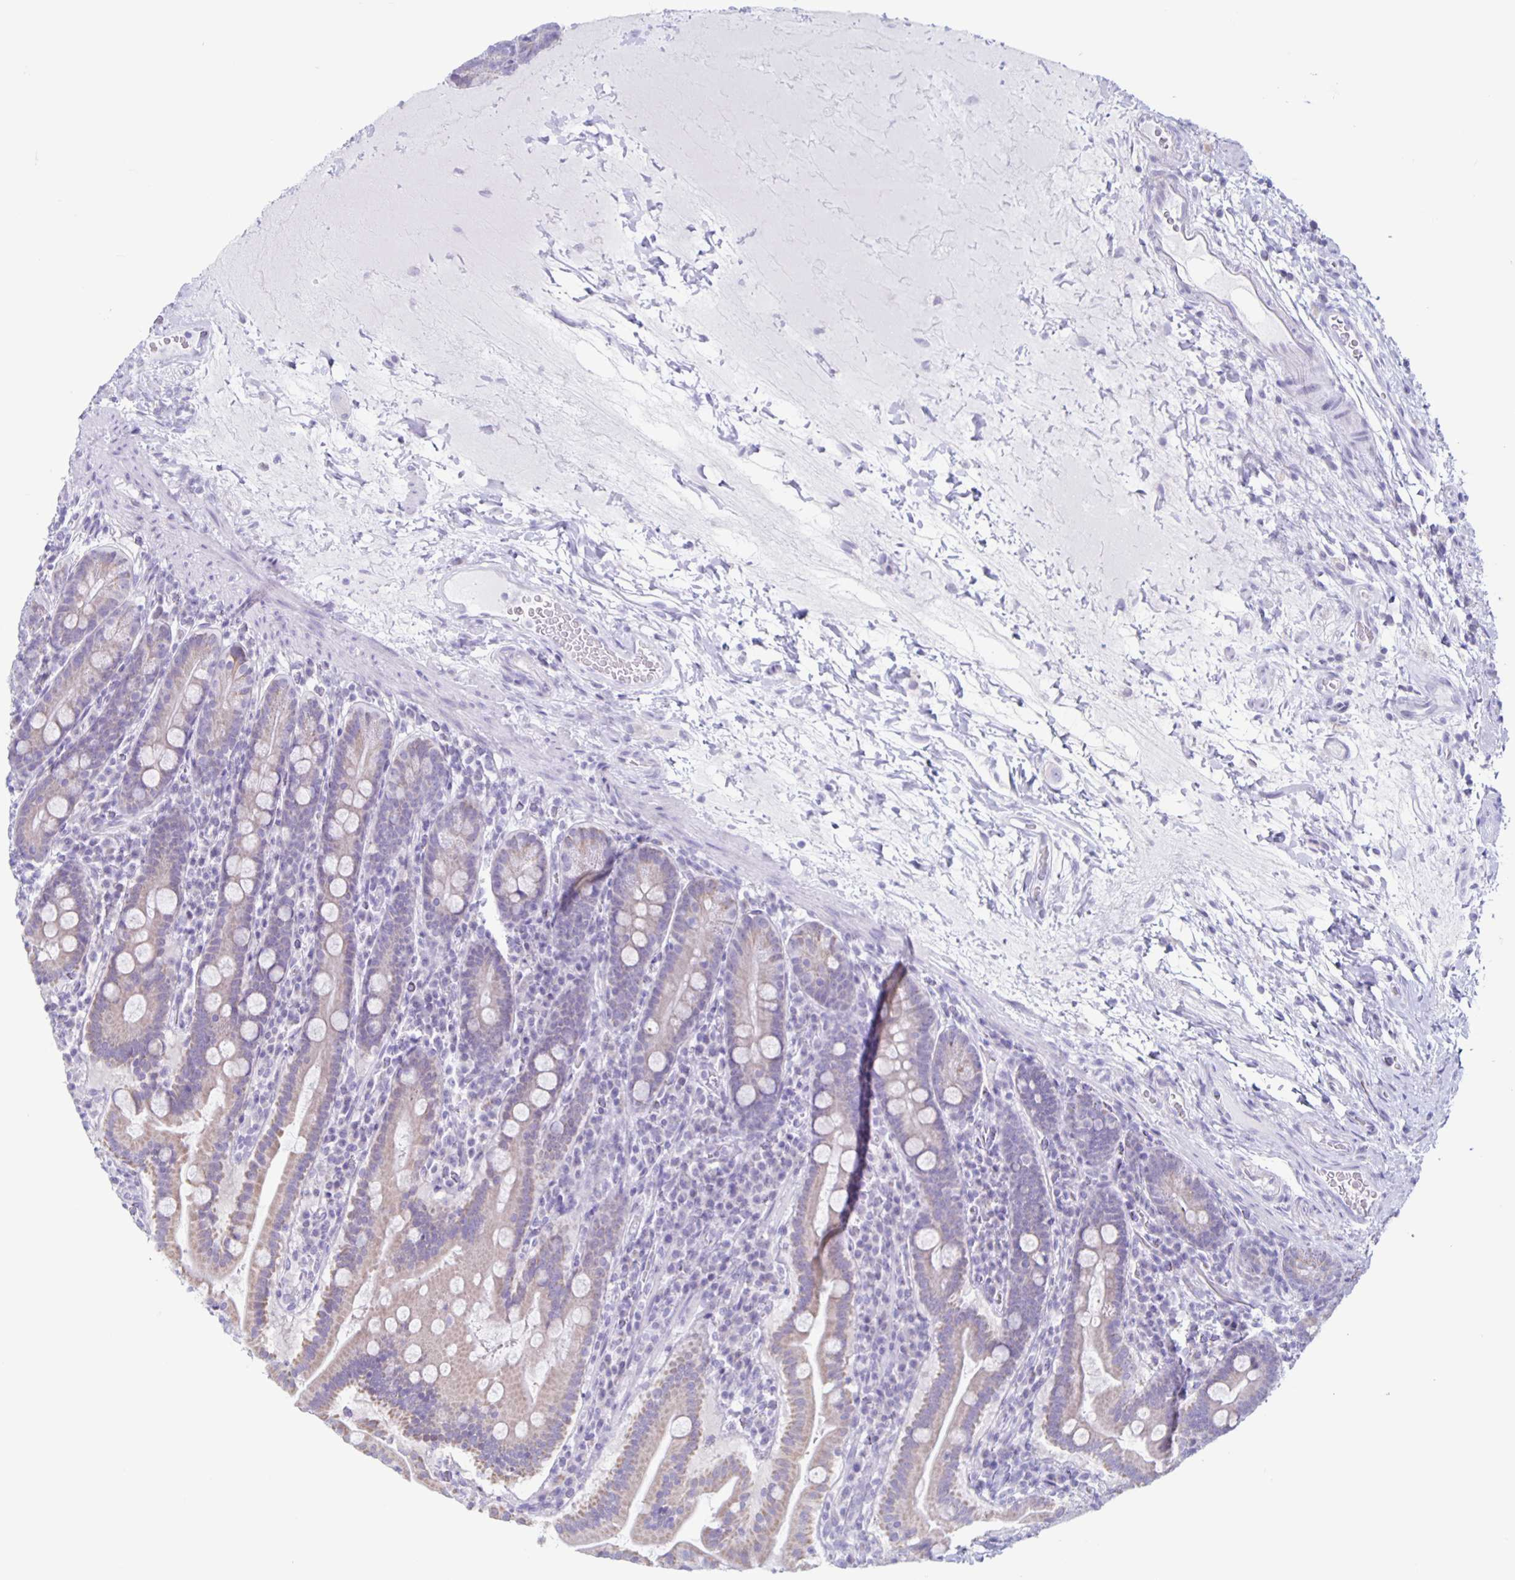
{"staining": {"intensity": "weak", "quantity": "<25%", "location": "cytoplasmic/membranous"}, "tissue": "small intestine", "cell_type": "Glandular cells", "image_type": "normal", "snomed": [{"axis": "morphology", "description": "Normal tissue, NOS"}, {"axis": "topography", "description": "Small intestine"}], "caption": "An immunohistochemistry histopathology image of benign small intestine is shown. There is no staining in glandular cells of small intestine. The staining was performed using DAB to visualize the protein expression in brown, while the nuclei were stained in blue with hematoxylin (Magnification: 20x).", "gene": "CT45A10", "patient": {"sex": "male", "age": 26}}